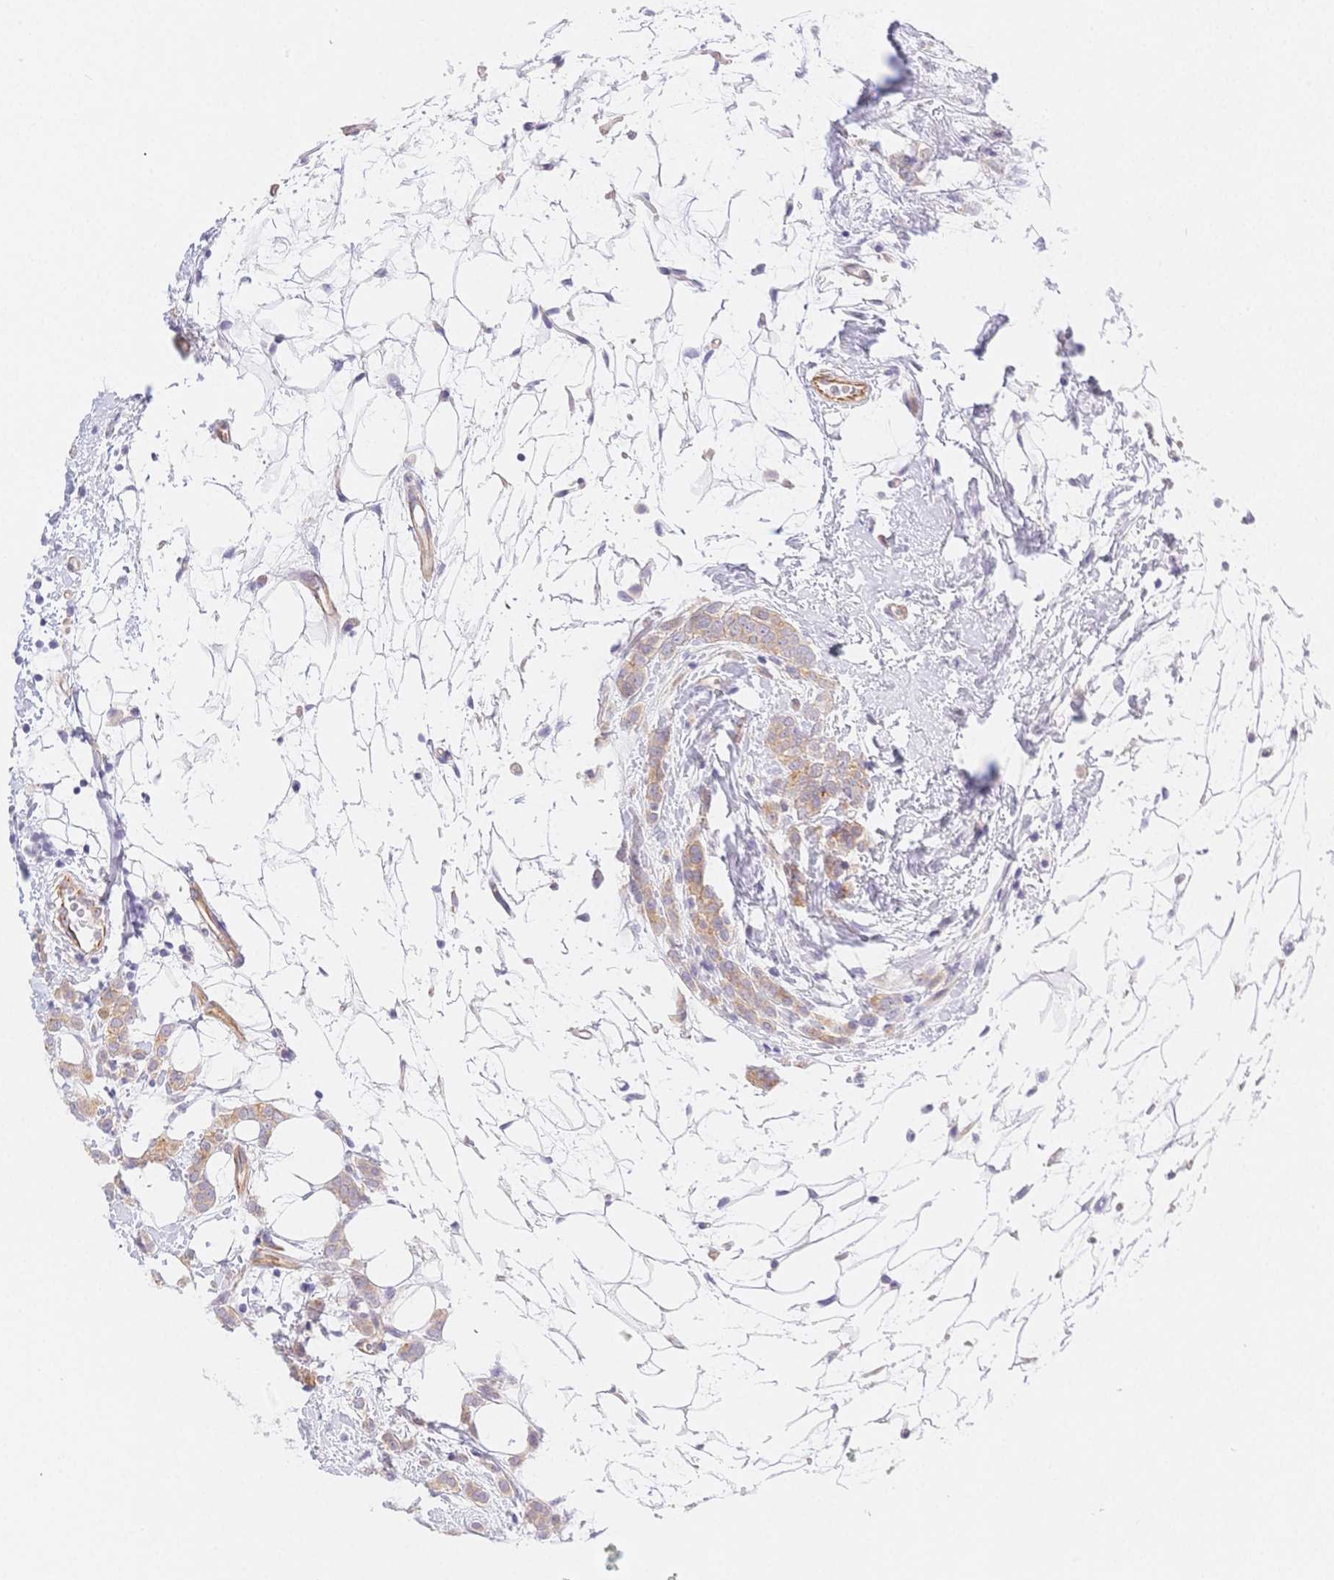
{"staining": {"intensity": "weak", "quantity": "25%-75%", "location": "cytoplasmic/membranous"}, "tissue": "breast cancer", "cell_type": "Tumor cells", "image_type": "cancer", "snomed": [{"axis": "morphology", "description": "Lobular carcinoma"}, {"axis": "topography", "description": "Breast"}], "caption": "Breast lobular carcinoma stained for a protein (brown) exhibits weak cytoplasmic/membranous positive expression in approximately 25%-75% of tumor cells.", "gene": "CSN1S1", "patient": {"sex": "female", "age": 49}}